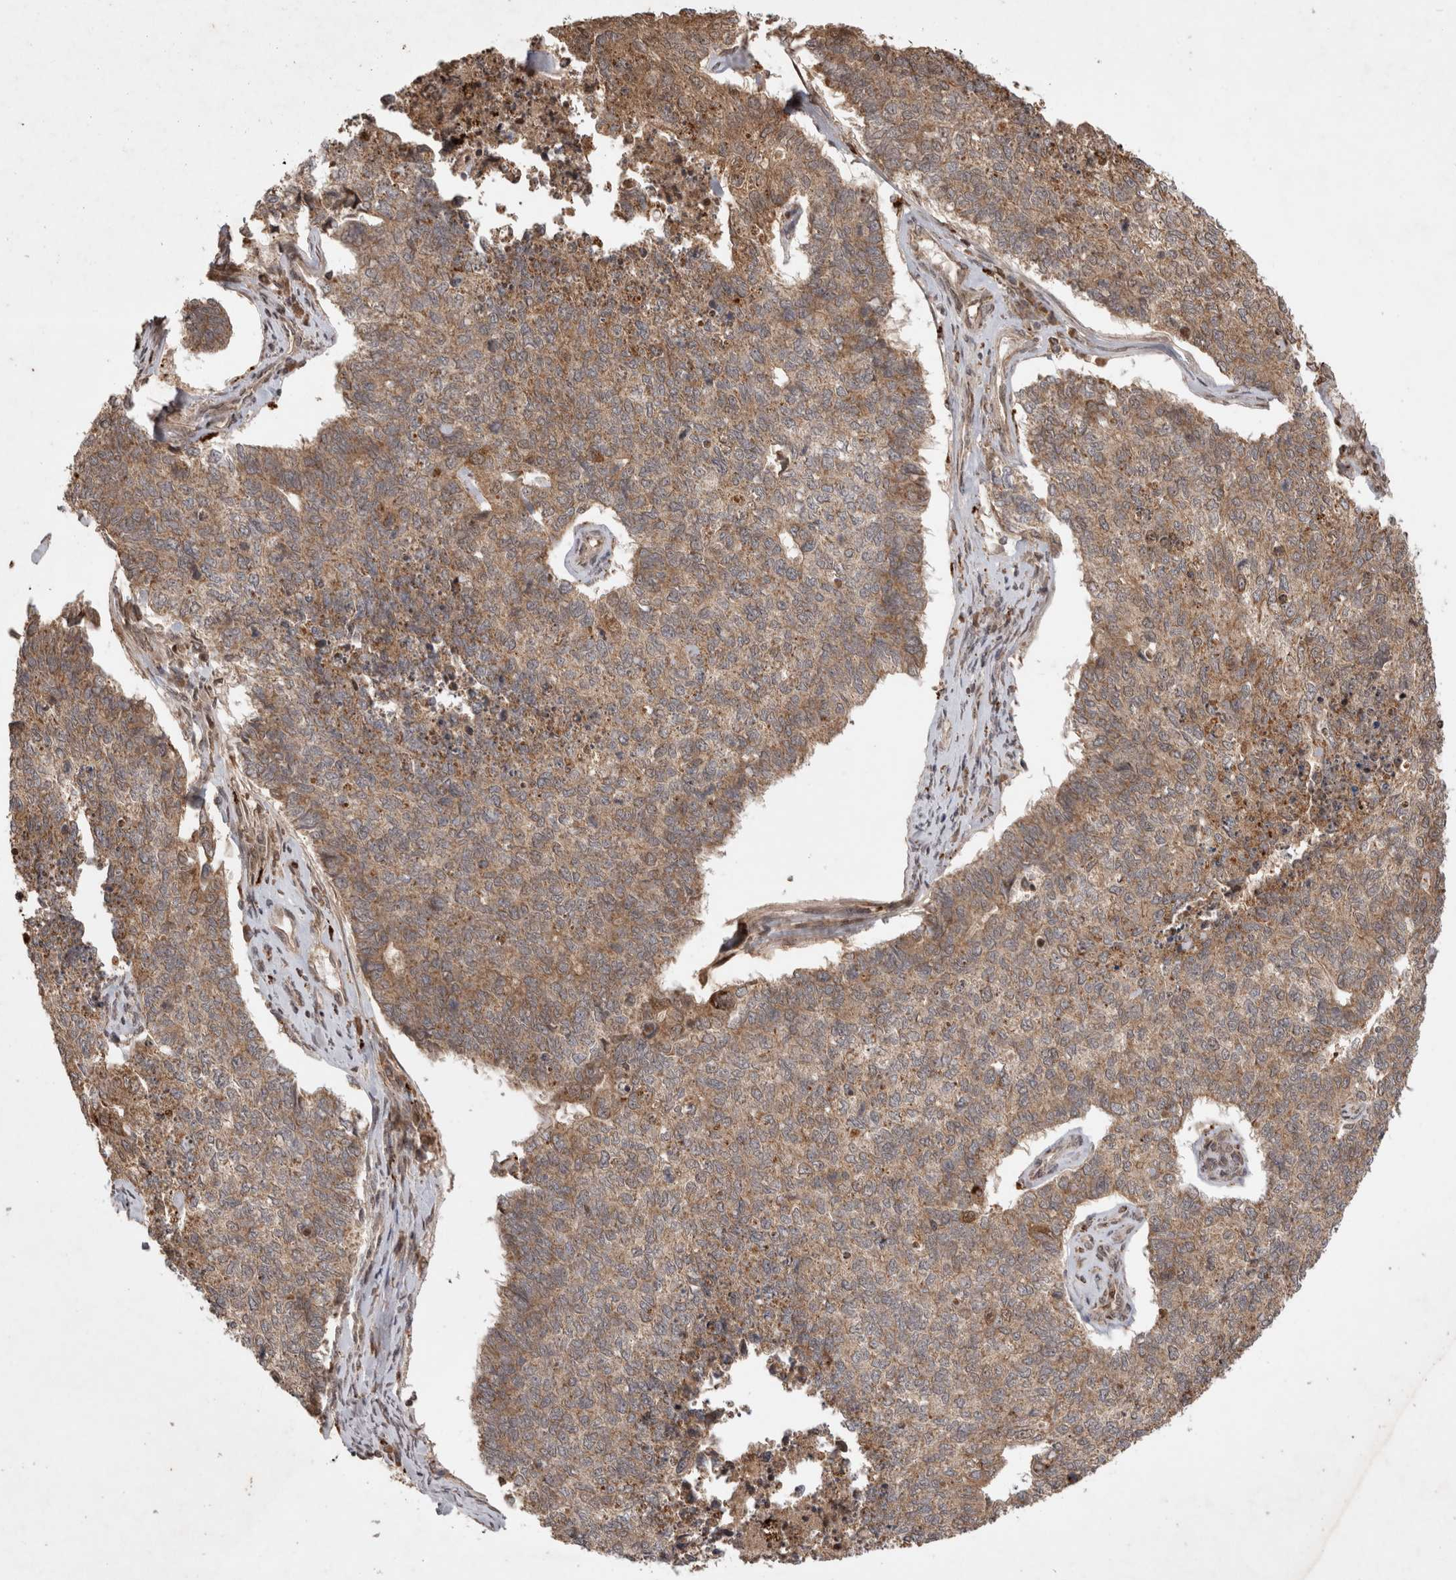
{"staining": {"intensity": "moderate", "quantity": ">75%", "location": "cytoplasmic/membranous"}, "tissue": "cervical cancer", "cell_type": "Tumor cells", "image_type": "cancer", "snomed": [{"axis": "morphology", "description": "Squamous cell carcinoma, NOS"}, {"axis": "topography", "description": "Cervix"}], "caption": "This is a histology image of immunohistochemistry (IHC) staining of cervical squamous cell carcinoma, which shows moderate positivity in the cytoplasmic/membranous of tumor cells.", "gene": "FAM221A", "patient": {"sex": "female", "age": 63}}